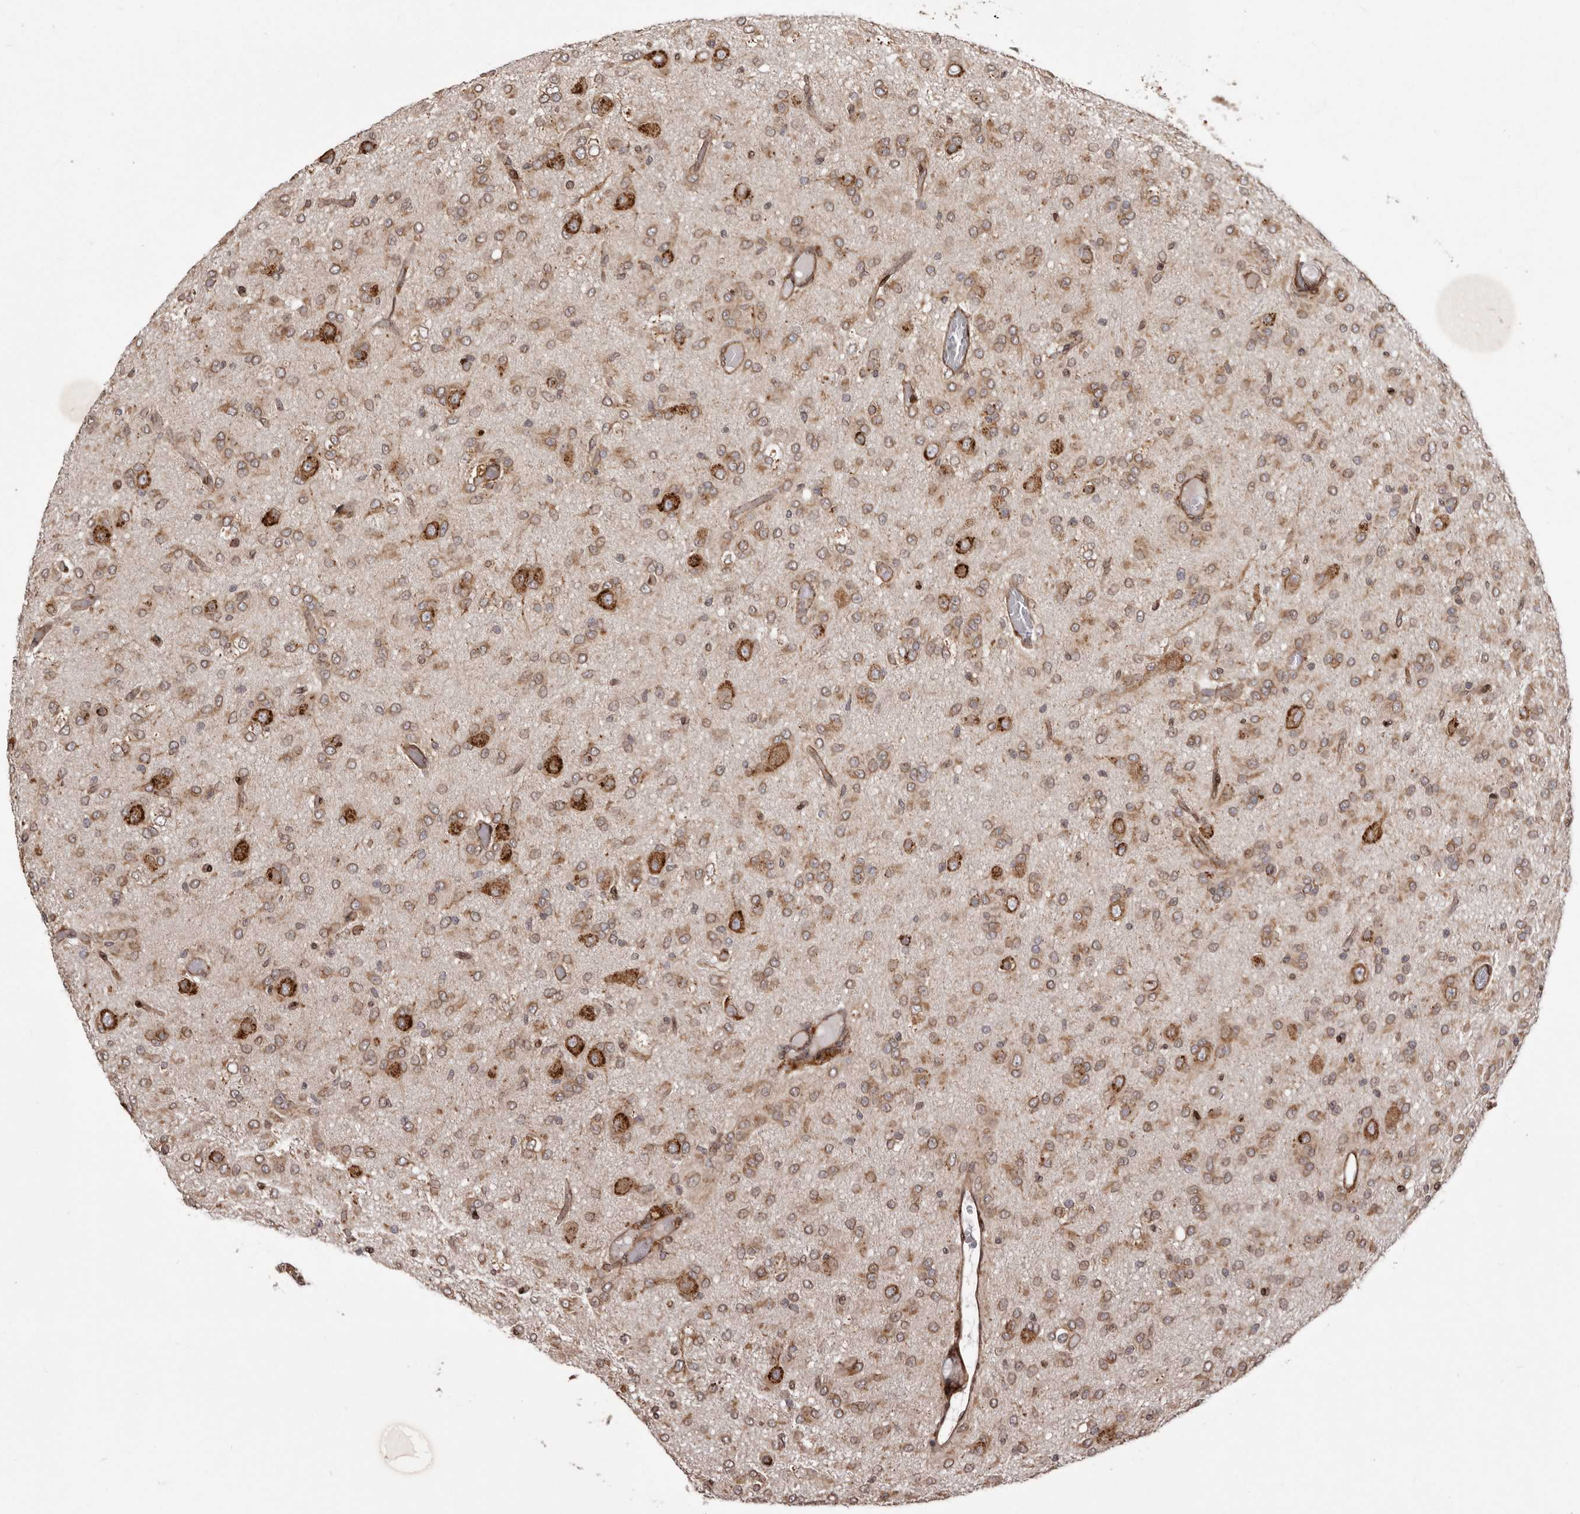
{"staining": {"intensity": "moderate", "quantity": ">75%", "location": "cytoplasmic/membranous"}, "tissue": "glioma", "cell_type": "Tumor cells", "image_type": "cancer", "snomed": [{"axis": "morphology", "description": "Glioma, malignant, High grade"}, {"axis": "topography", "description": "Brain"}], "caption": "A high-resolution histopathology image shows IHC staining of glioma, which reveals moderate cytoplasmic/membranous staining in about >75% of tumor cells.", "gene": "NUP43", "patient": {"sex": "female", "age": 59}}